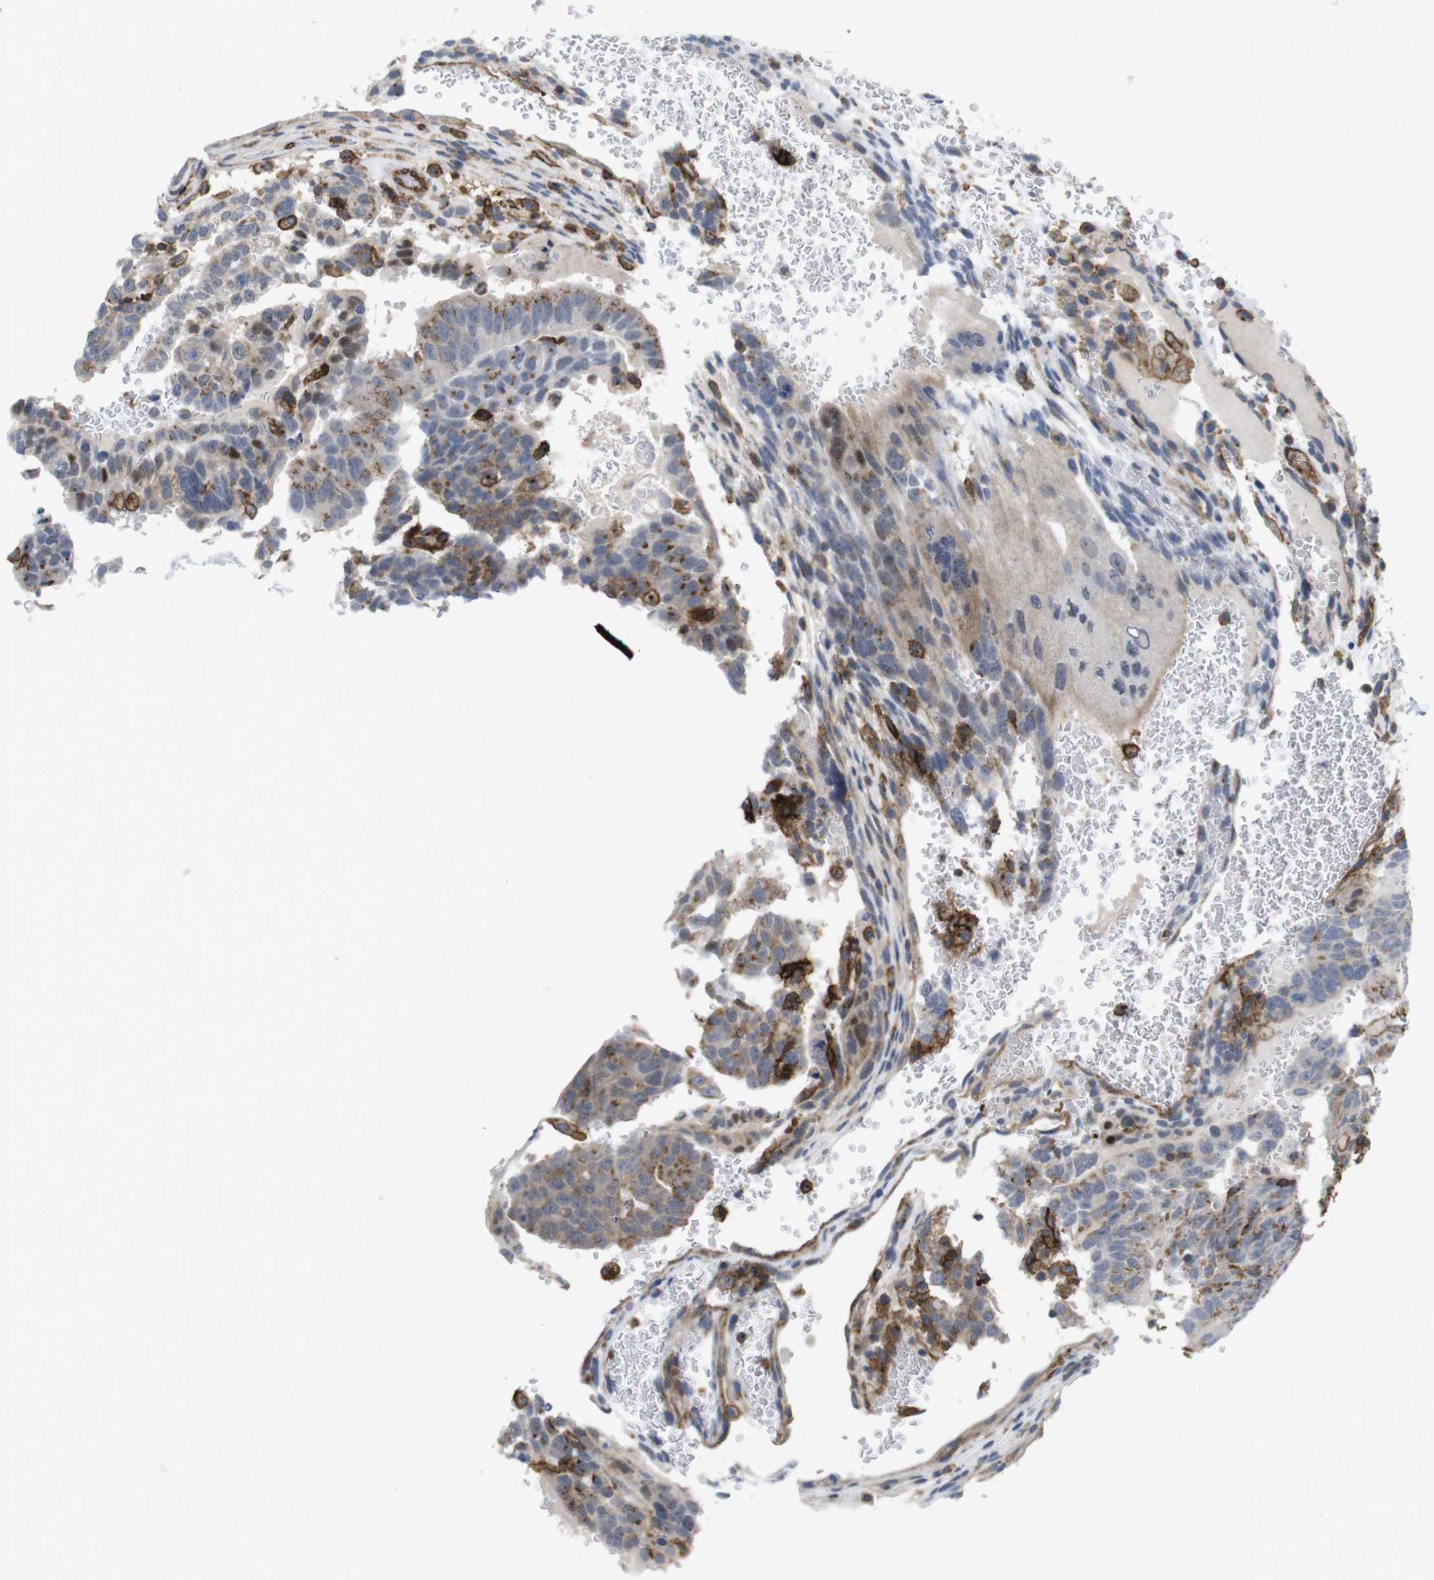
{"staining": {"intensity": "moderate", "quantity": "25%-75%", "location": "cytoplasmic/membranous"}, "tissue": "testis cancer", "cell_type": "Tumor cells", "image_type": "cancer", "snomed": [{"axis": "morphology", "description": "Seminoma, NOS"}, {"axis": "morphology", "description": "Carcinoma, Embryonal, NOS"}, {"axis": "topography", "description": "Testis"}], "caption": "Protein staining demonstrates moderate cytoplasmic/membranous staining in about 25%-75% of tumor cells in embryonal carcinoma (testis). (IHC, brightfield microscopy, high magnification).", "gene": "CCR6", "patient": {"sex": "male", "age": 52}}